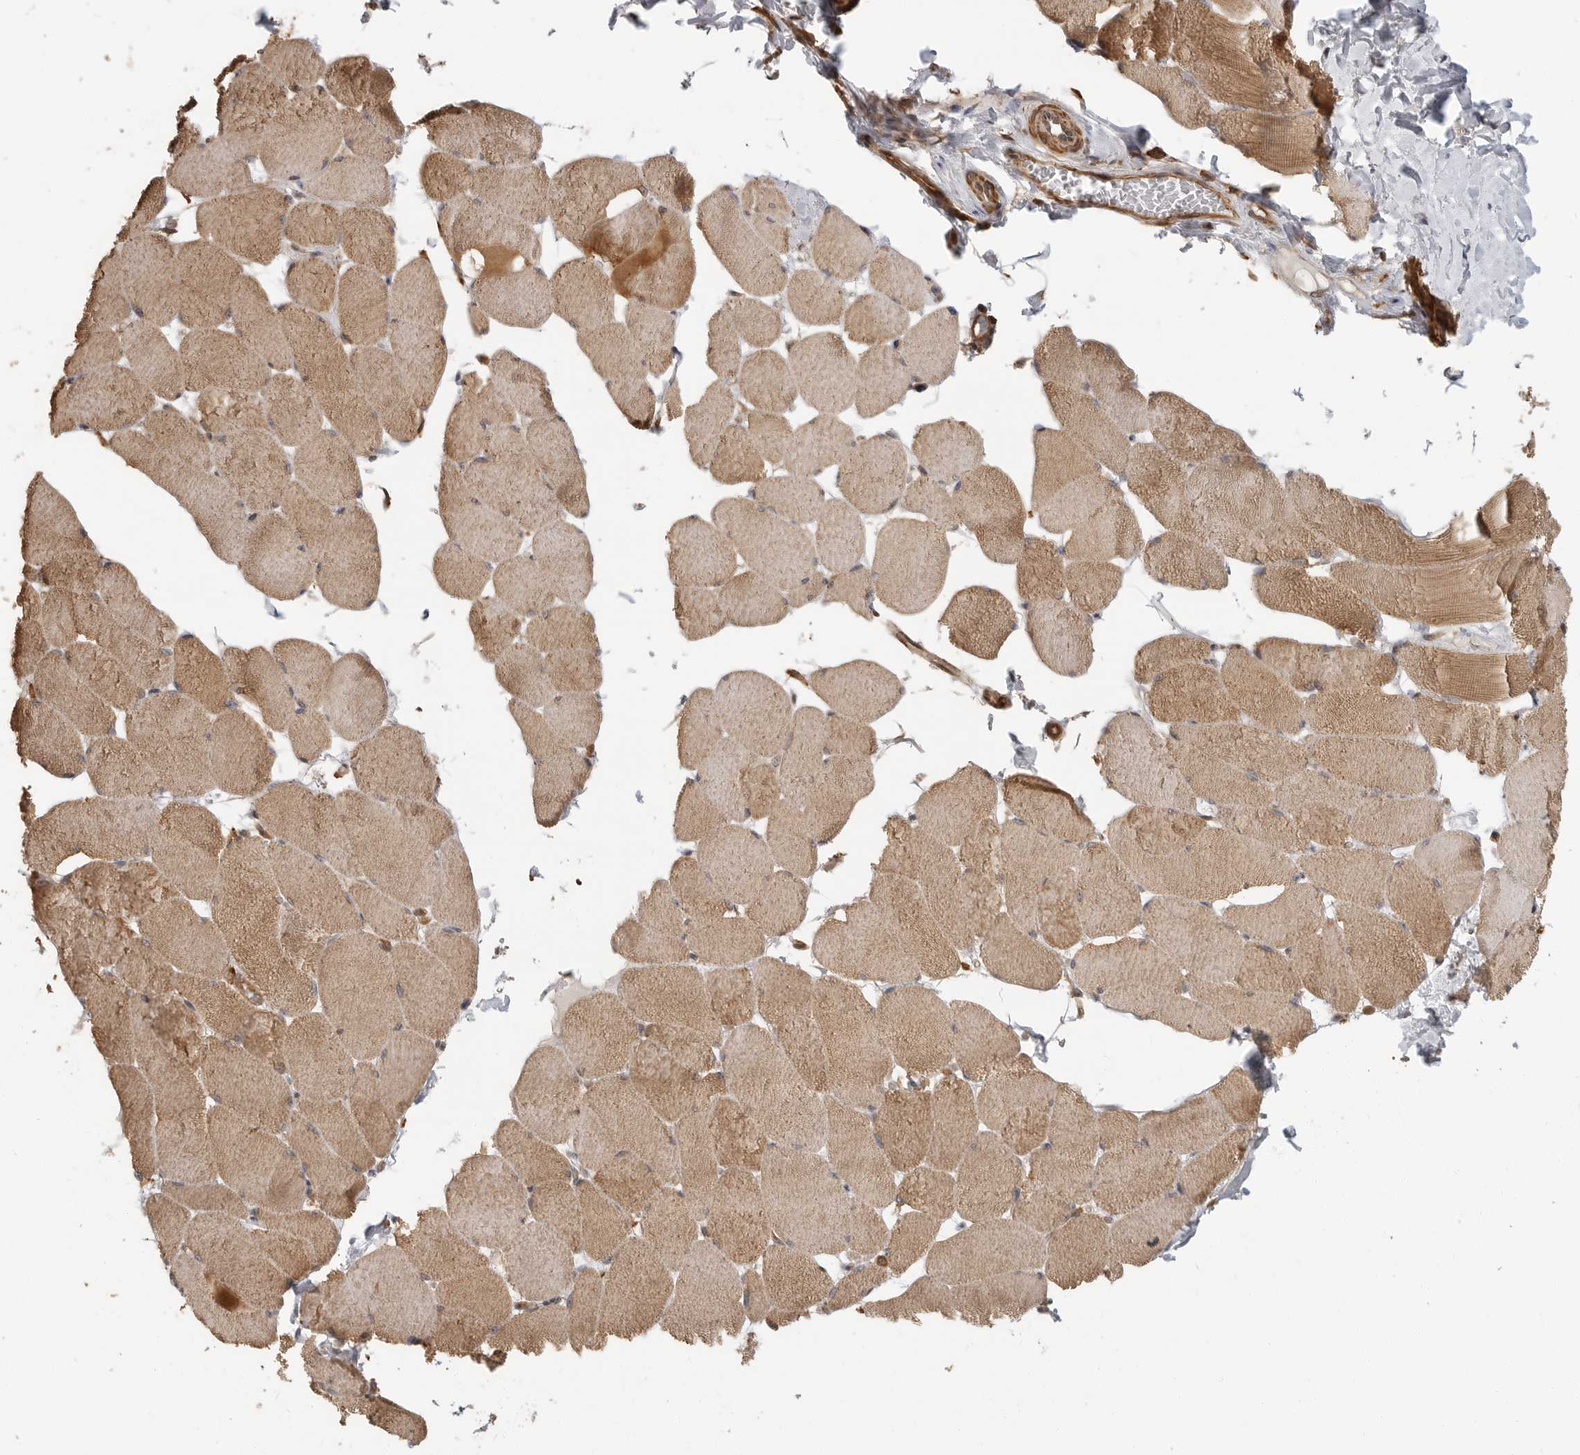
{"staining": {"intensity": "moderate", "quantity": ">75%", "location": "cytoplasmic/membranous"}, "tissue": "skeletal muscle", "cell_type": "Myocytes", "image_type": "normal", "snomed": [{"axis": "morphology", "description": "Normal tissue, NOS"}, {"axis": "topography", "description": "Skin"}, {"axis": "topography", "description": "Skeletal muscle"}], "caption": "IHC micrograph of normal skeletal muscle: skeletal muscle stained using IHC shows medium levels of moderate protein expression localized specifically in the cytoplasmic/membranous of myocytes, appearing as a cytoplasmic/membranous brown color.", "gene": "ERN1", "patient": {"sex": "male", "age": 83}}